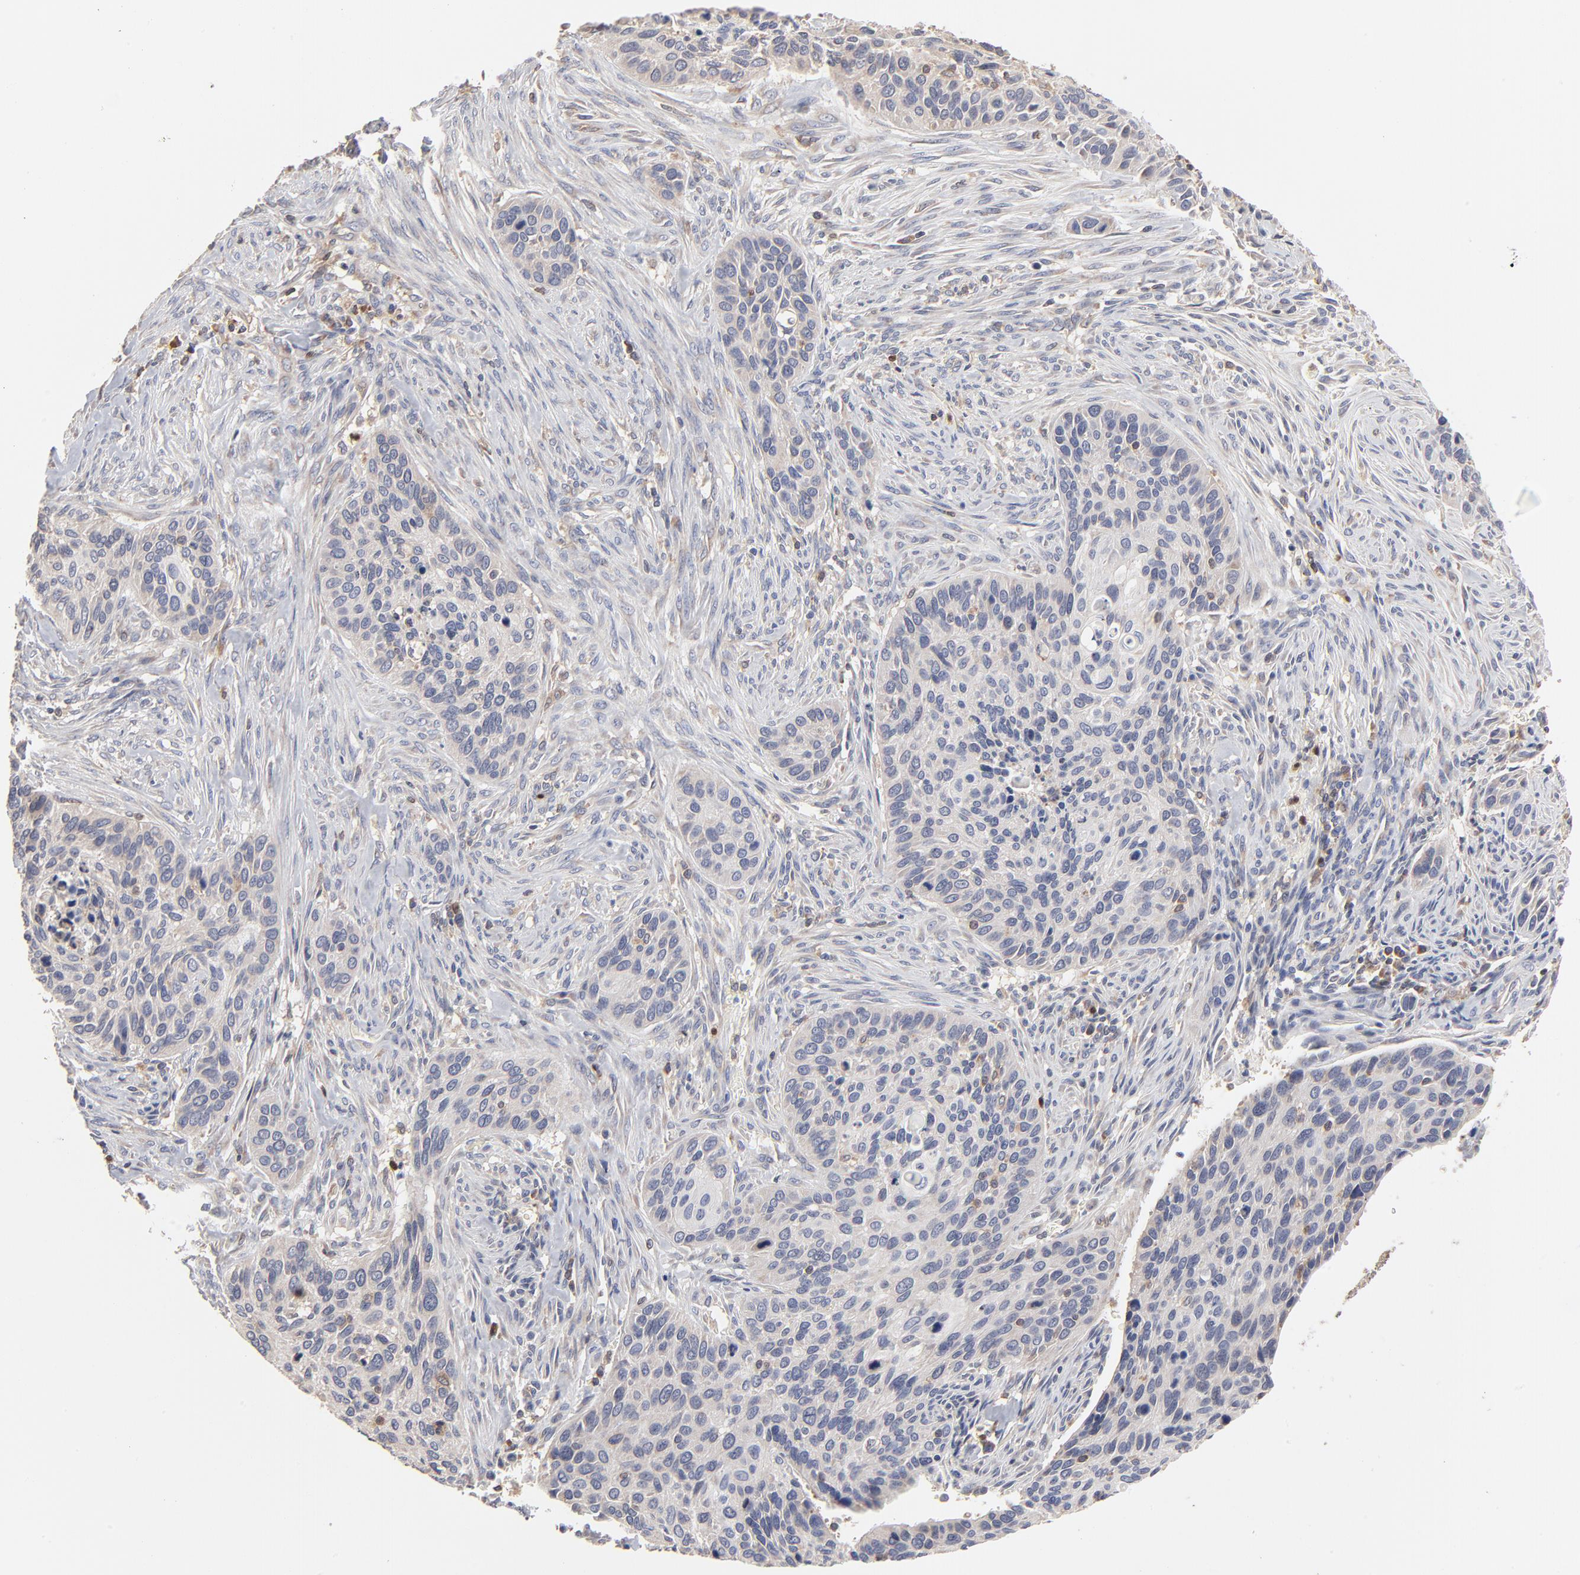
{"staining": {"intensity": "weak", "quantity": "<25%", "location": "cytoplasmic/membranous"}, "tissue": "cervical cancer", "cell_type": "Tumor cells", "image_type": "cancer", "snomed": [{"axis": "morphology", "description": "Adenocarcinoma, NOS"}, {"axis": "topography", "description": "Cervix"}], "caption": "Tumor cells are negative for protein expression in human adenocarcinoma (cervical). (IHC, brightfield microscopy, high magnification).", "gene": "RNF213", "patient": {"sex": "female", "age": 29}}